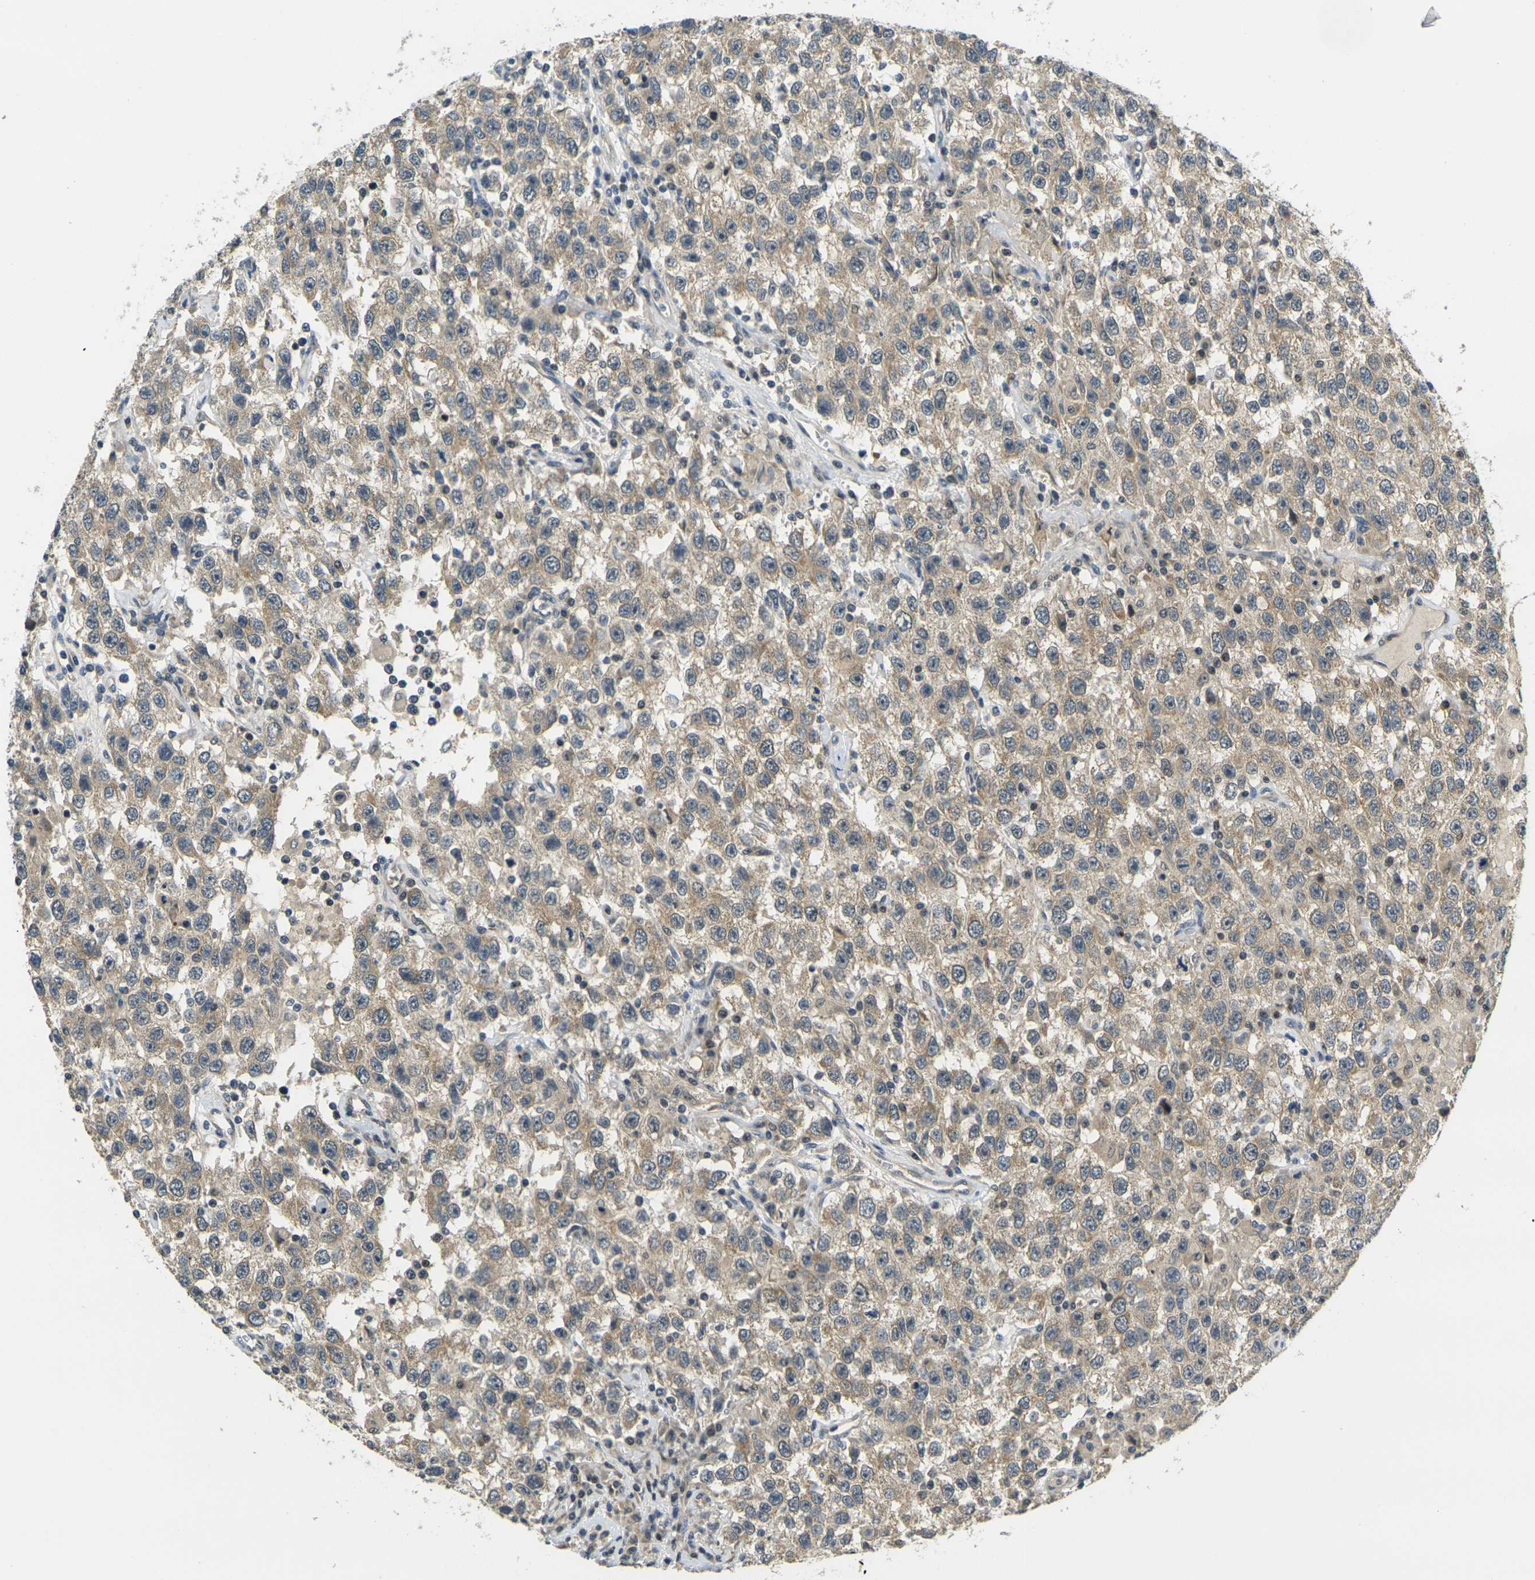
{"staining": {"intensity": "weak", "quantity": ">75%", "location": "cytoplasmic/membranous"}, "tissue": "testis cancer", "cell_type": "Tumor cells", "image_type": "cancer", "snomed": [{"axis": "morphology", "description": "Seminoma, NOS"}, {"axis": "topography", "description": "Testis"}], "caption": "Immunohistochemical staining of testis cancer shows low levels of weak cytoplasmic/membranous staining in about >75% of tumor cells.", "gene": "KLHL8", "patient": {"sex": "male", "age": 41}}